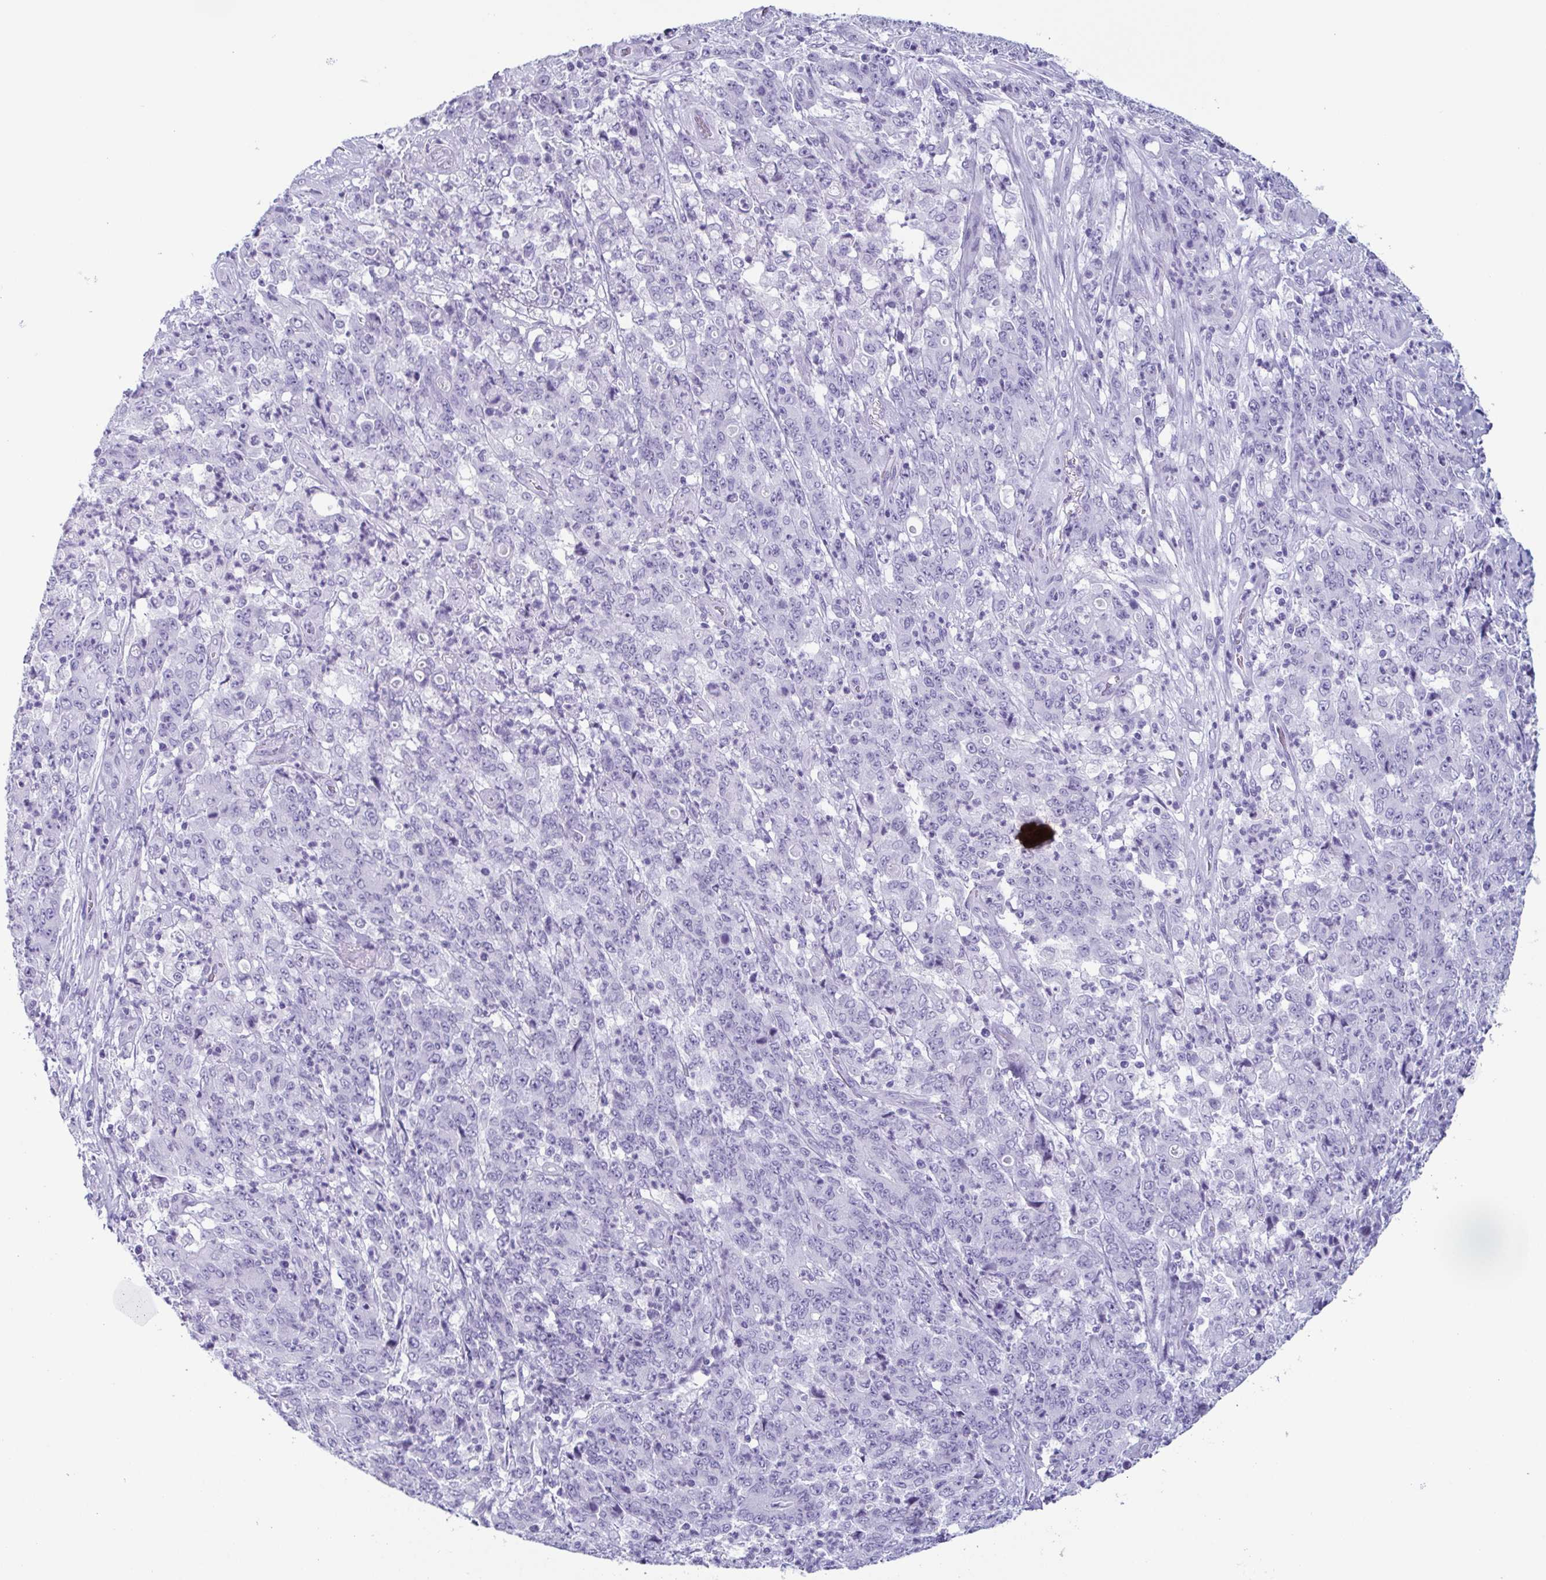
{"staining": {"intensity": "negative", "quantity": "none", "location": "none"}, "tissue": "stomach cancer", "cell_type": "Tumor cells", "image_type": "cancer", "snomed": [{"axis": "morphology", "description": "Adenocarcinoma, NOS"}, {"axis": "topography", "description": "Stomach, lower"}], "caption": "An image of stomach cancer stained for a protein reveals no brown staining in tumor cells. Brightfield microscopy of immunohistochemistry stained with DAB (3,3'-diaminobenzidine) (brown) and hematoxylin (blue), captured at high magnification.", "gene": "ENKUR", "patient": {"sex": "female", "age": 71}}